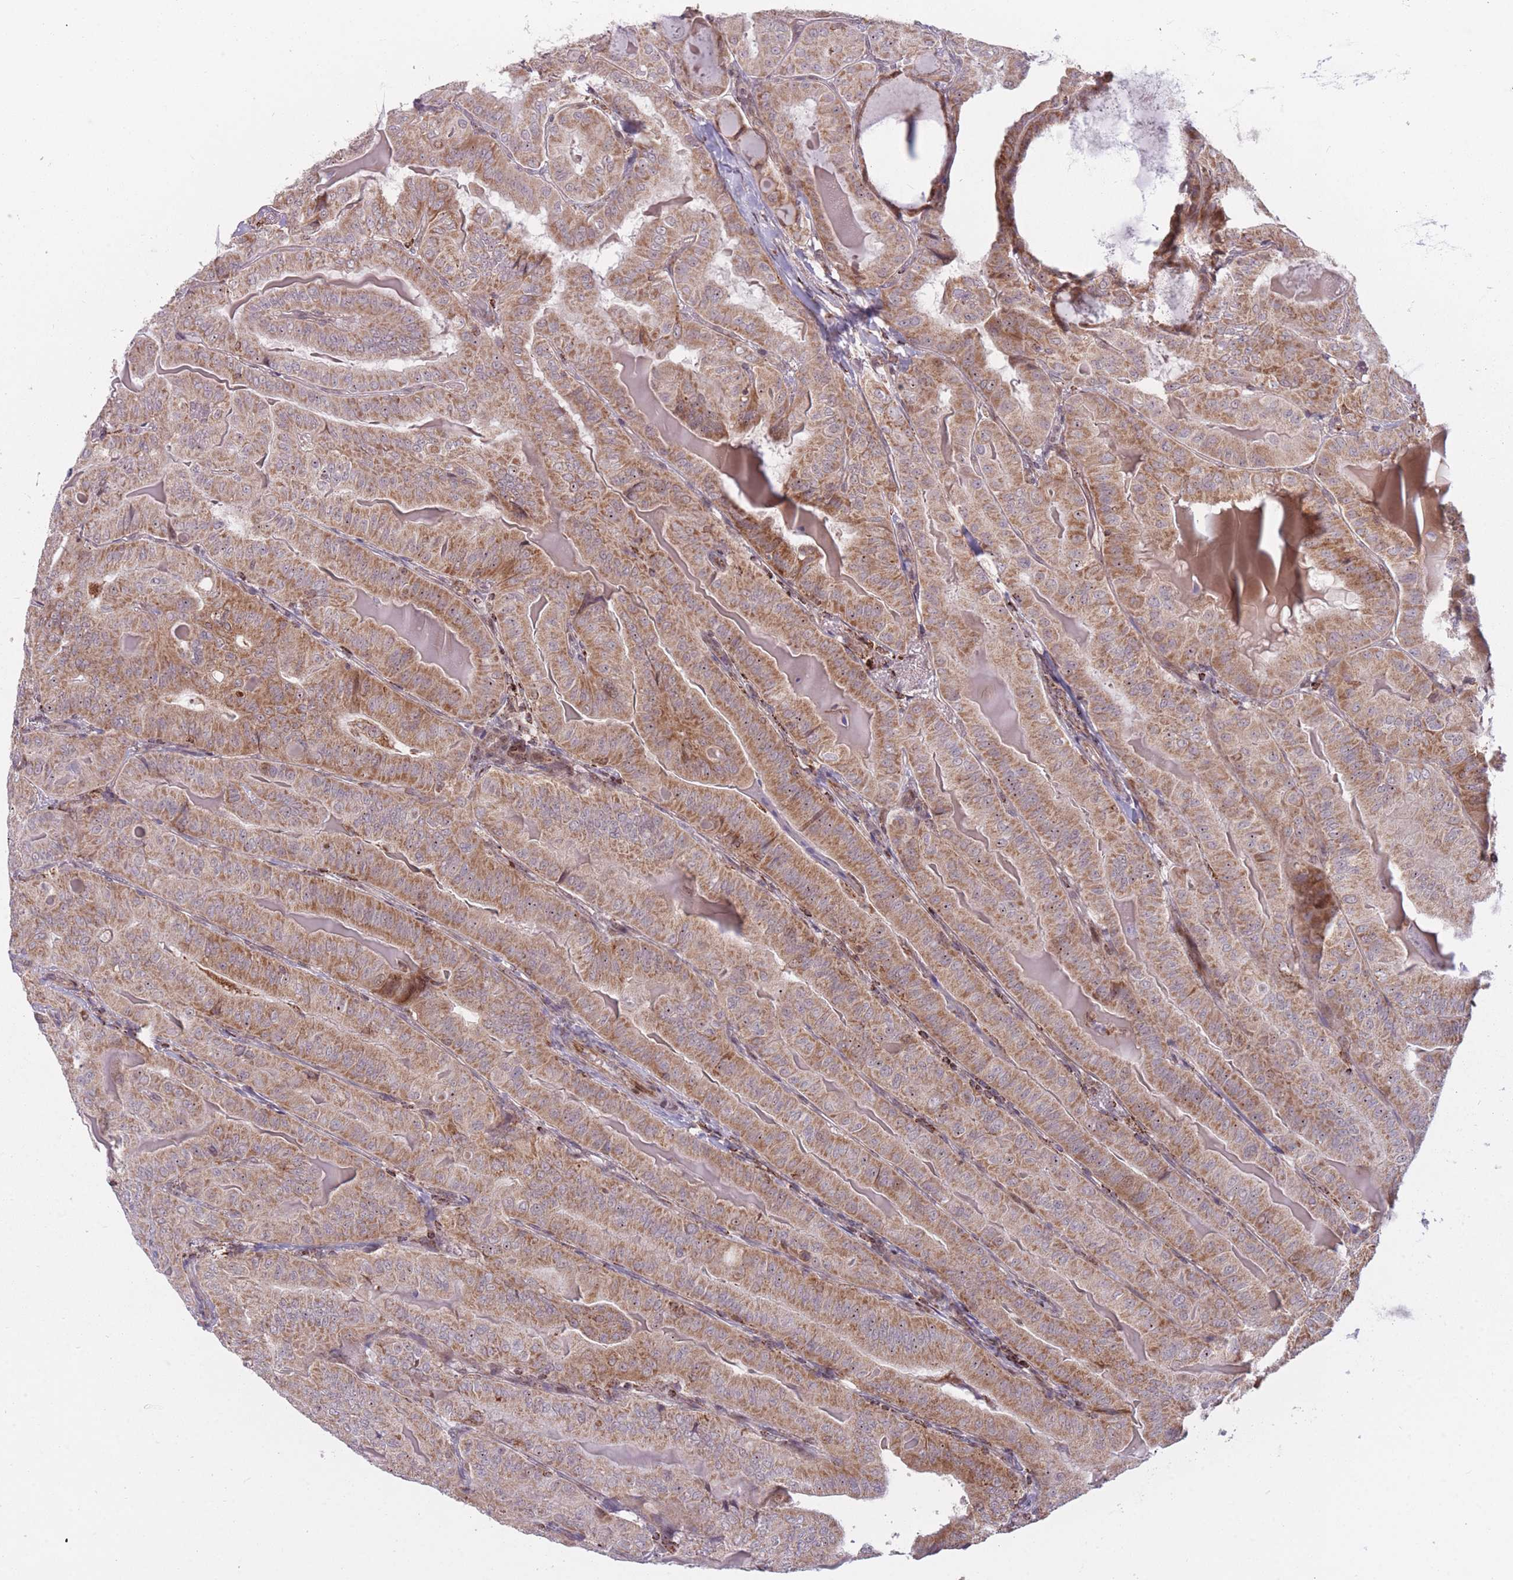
{"staining": {"intensity": "moderate", "quantity": ">75%", "location": "cytoplasmic/membranous"}, "tissue": "thyroid cancer", "cell_type": "Tumor cells", "image_type": "cancer", "snomed": [{"axis": "morphology", "description": "Papillary adenocarcinoma, NOS"}, {"axis": "topography", "description": "Thyroid gland"}], "caption": "Moderate cytoplasmic/membranous staining for a protein is present in approximately >75% of tumor cells of thyroid cancer using immunohistochemistry.", "gene": "DPYSL4", "patient": {"sex": "female", "age": 68}}